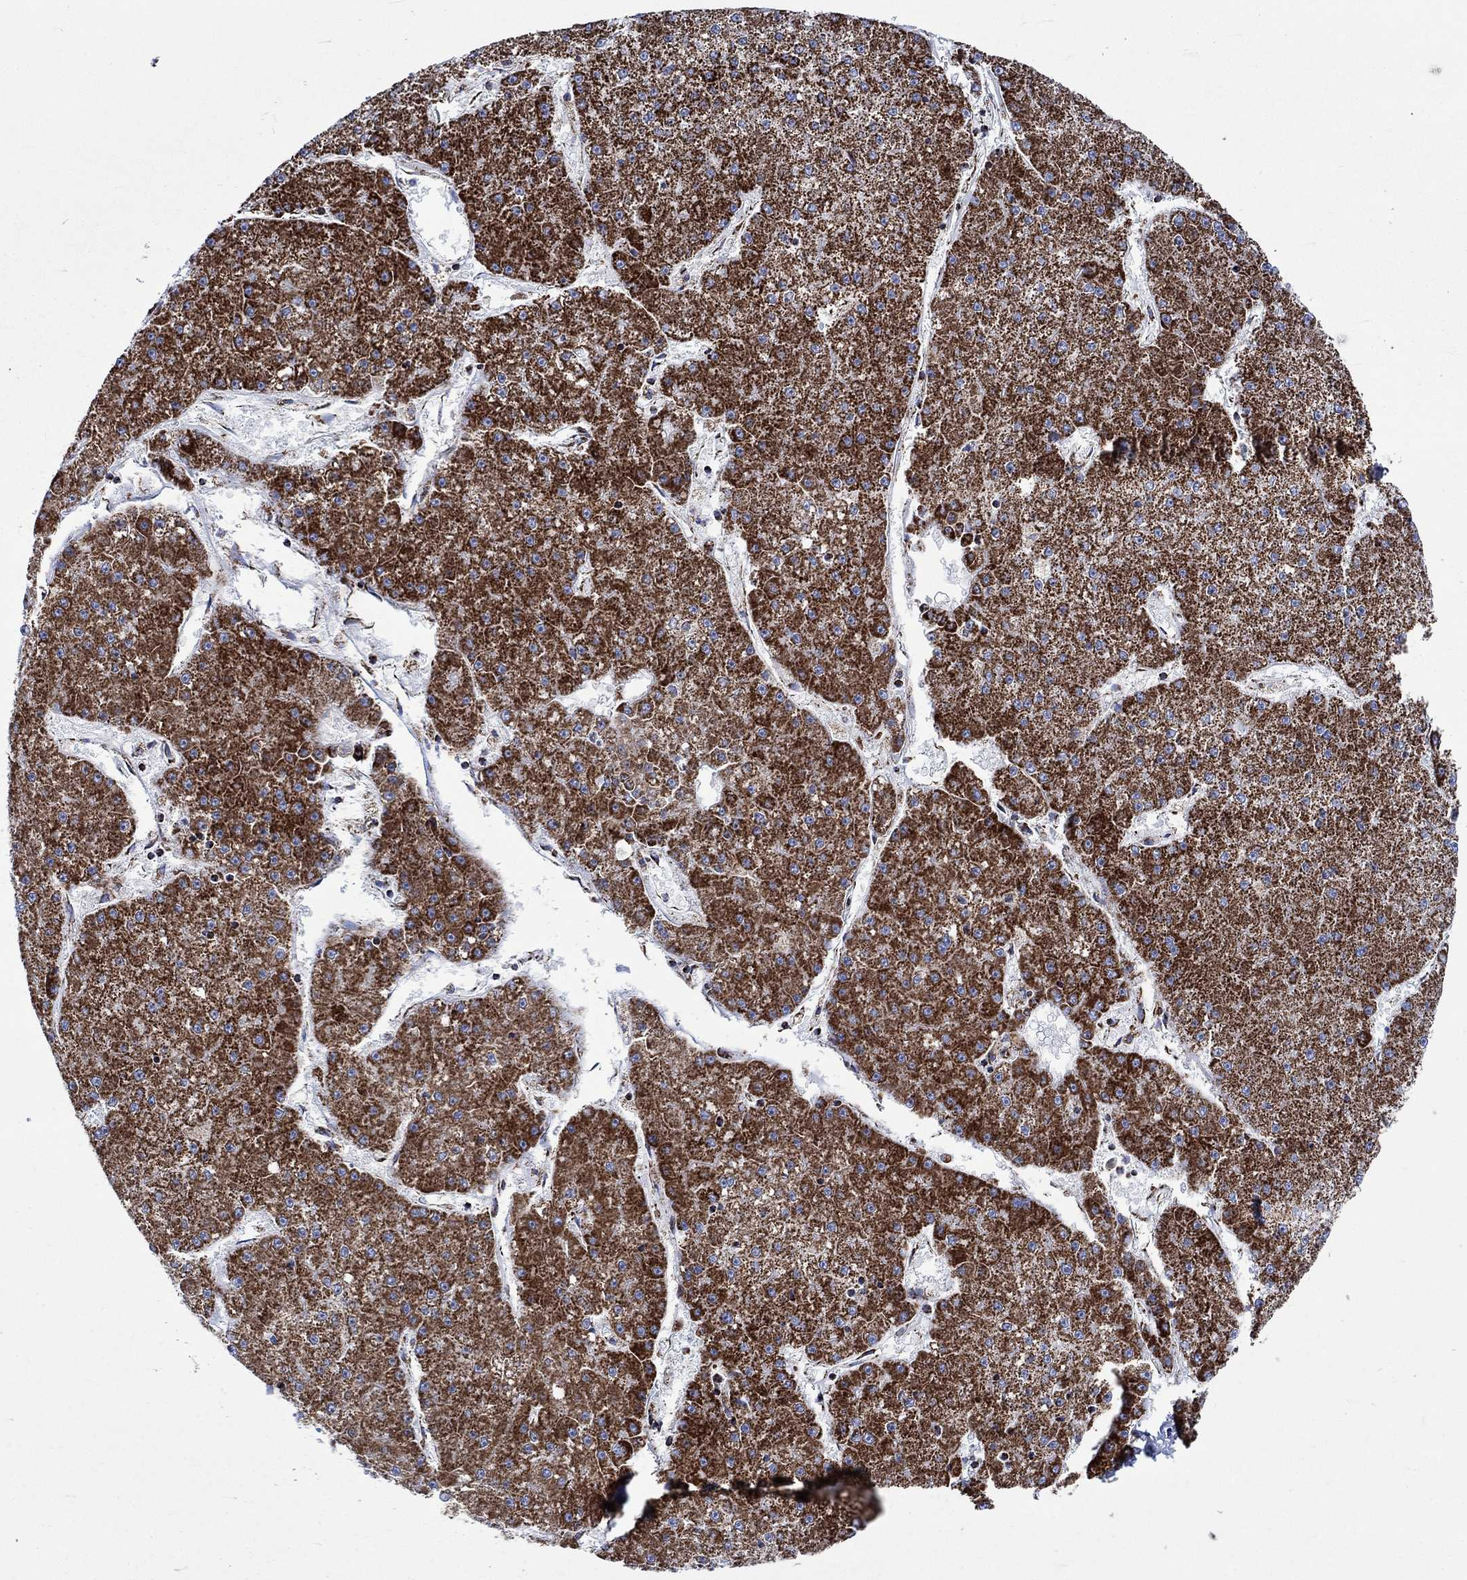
{"staining": {"intensity": "strong", "quantity": ">75%", "location": "cytoplasmic/membranous"}, "tissue": "liver cancer", "cell_type": "Tumor cells", "image_type": "cancer", "snomed": [{"axis": "morphology", "description": "Carcinoma, Hepatocellular, NOS"}, {"axis": "topography", "description": "Liver"}], "caption": "DAB immunohistochemical staining of human liver cancer exhibits strong cytoplasmic/membranous protein staining in about >75% of tumor cells. The staining was performed using DAB (3,3'-diaminobenzidine), with brown indicating positive protein expression. Nuclei are stained blue with hematoxylin.", "gene": "RCE1", "patient": {"sex": "male", "age": 73}}